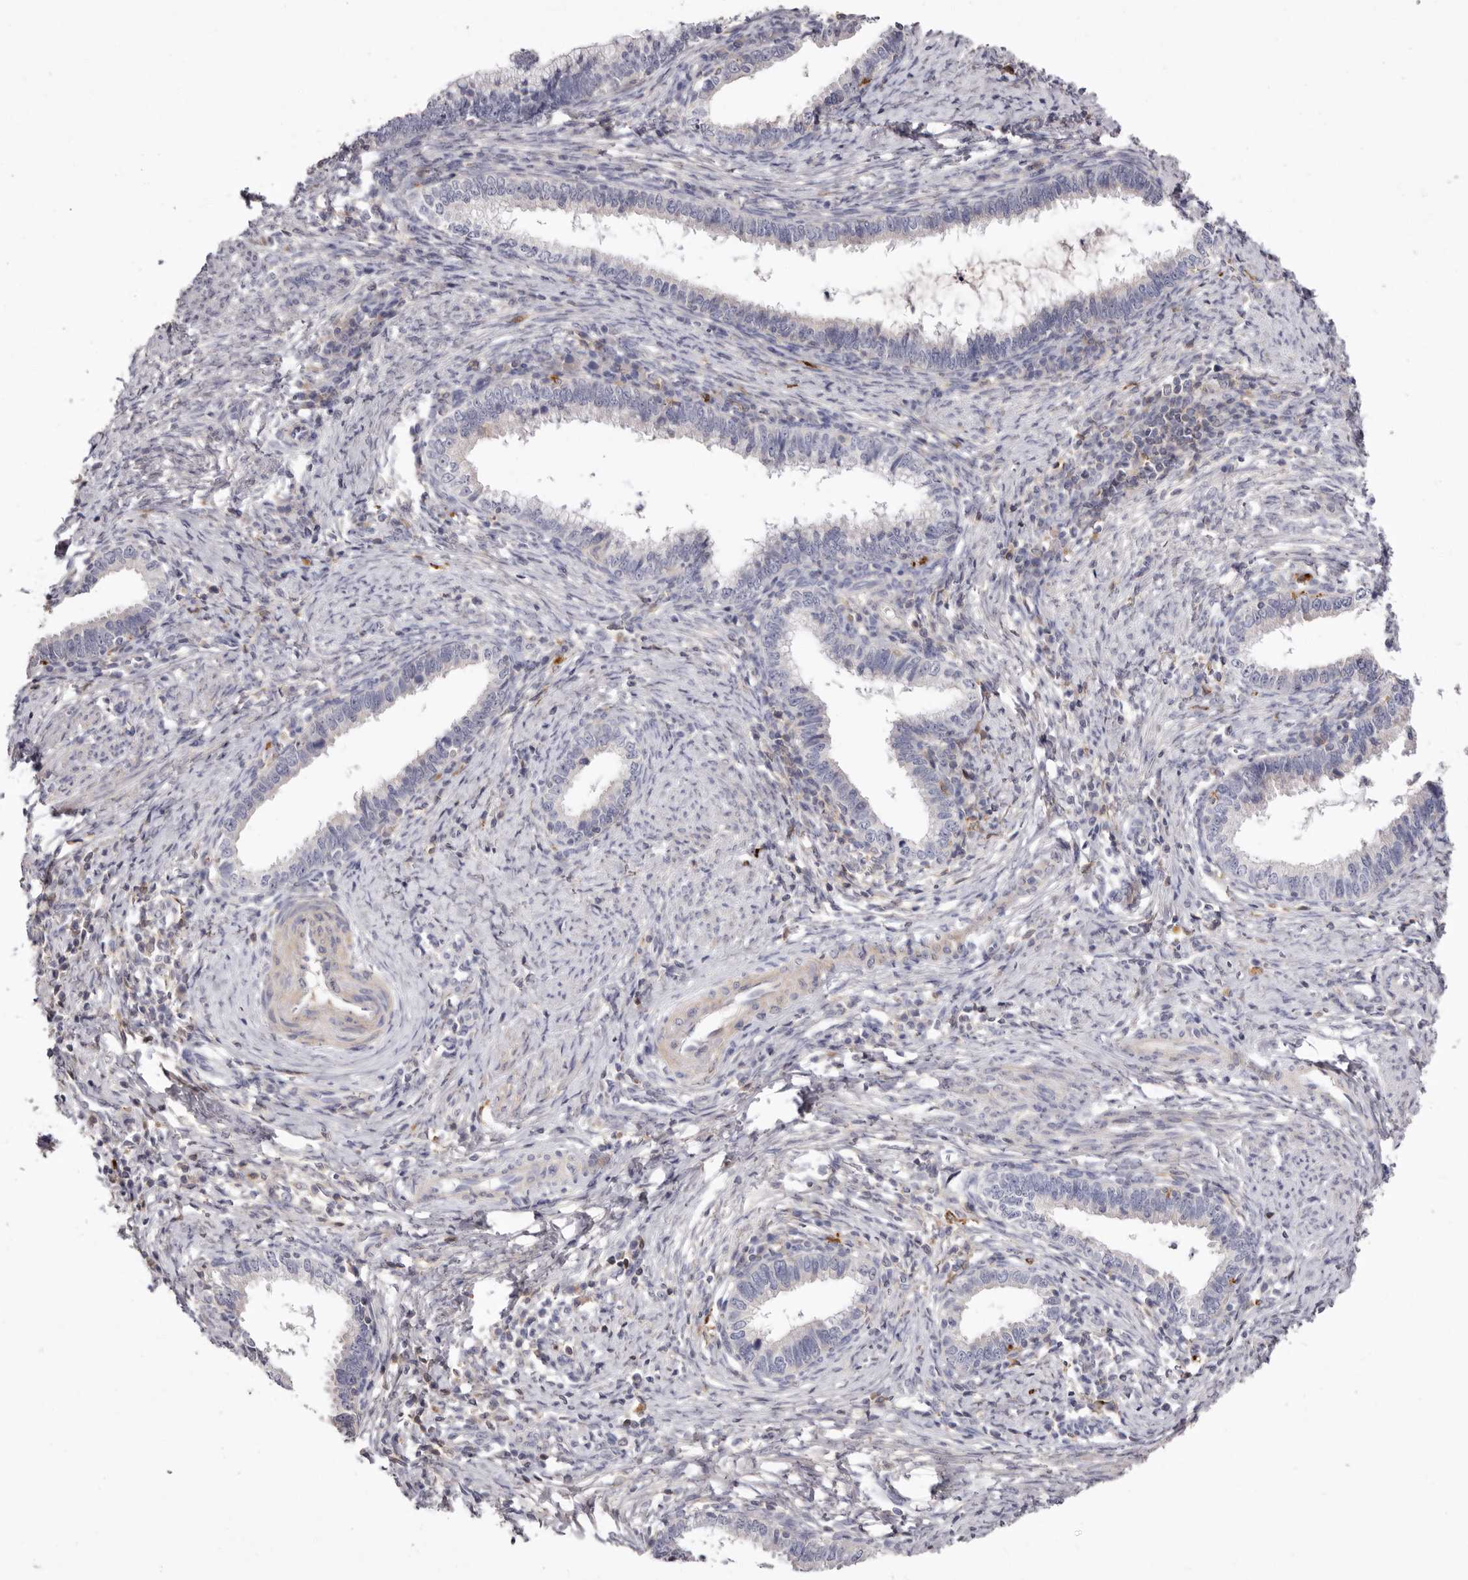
{"staining": {"intensity": "negative", "quantity": "none", "location": "none"}, "tissue": "cervical cancer", "cell_type": "Tumor cells", "image_type": "cancer", "snomed": [{"axis": "morphology", "description": "Adenocarcinoma, NOS"}, {"axis": "topography", "description": "Cervix"}], "caption": "An IHC image of cervical cancer (adenocarcinoma) is shown. There is no staining in tumor cells of cervical cancer (adenocarcinoma).", "gene": "S1PR5", "patient": {"sex": "female", "age": 36}}